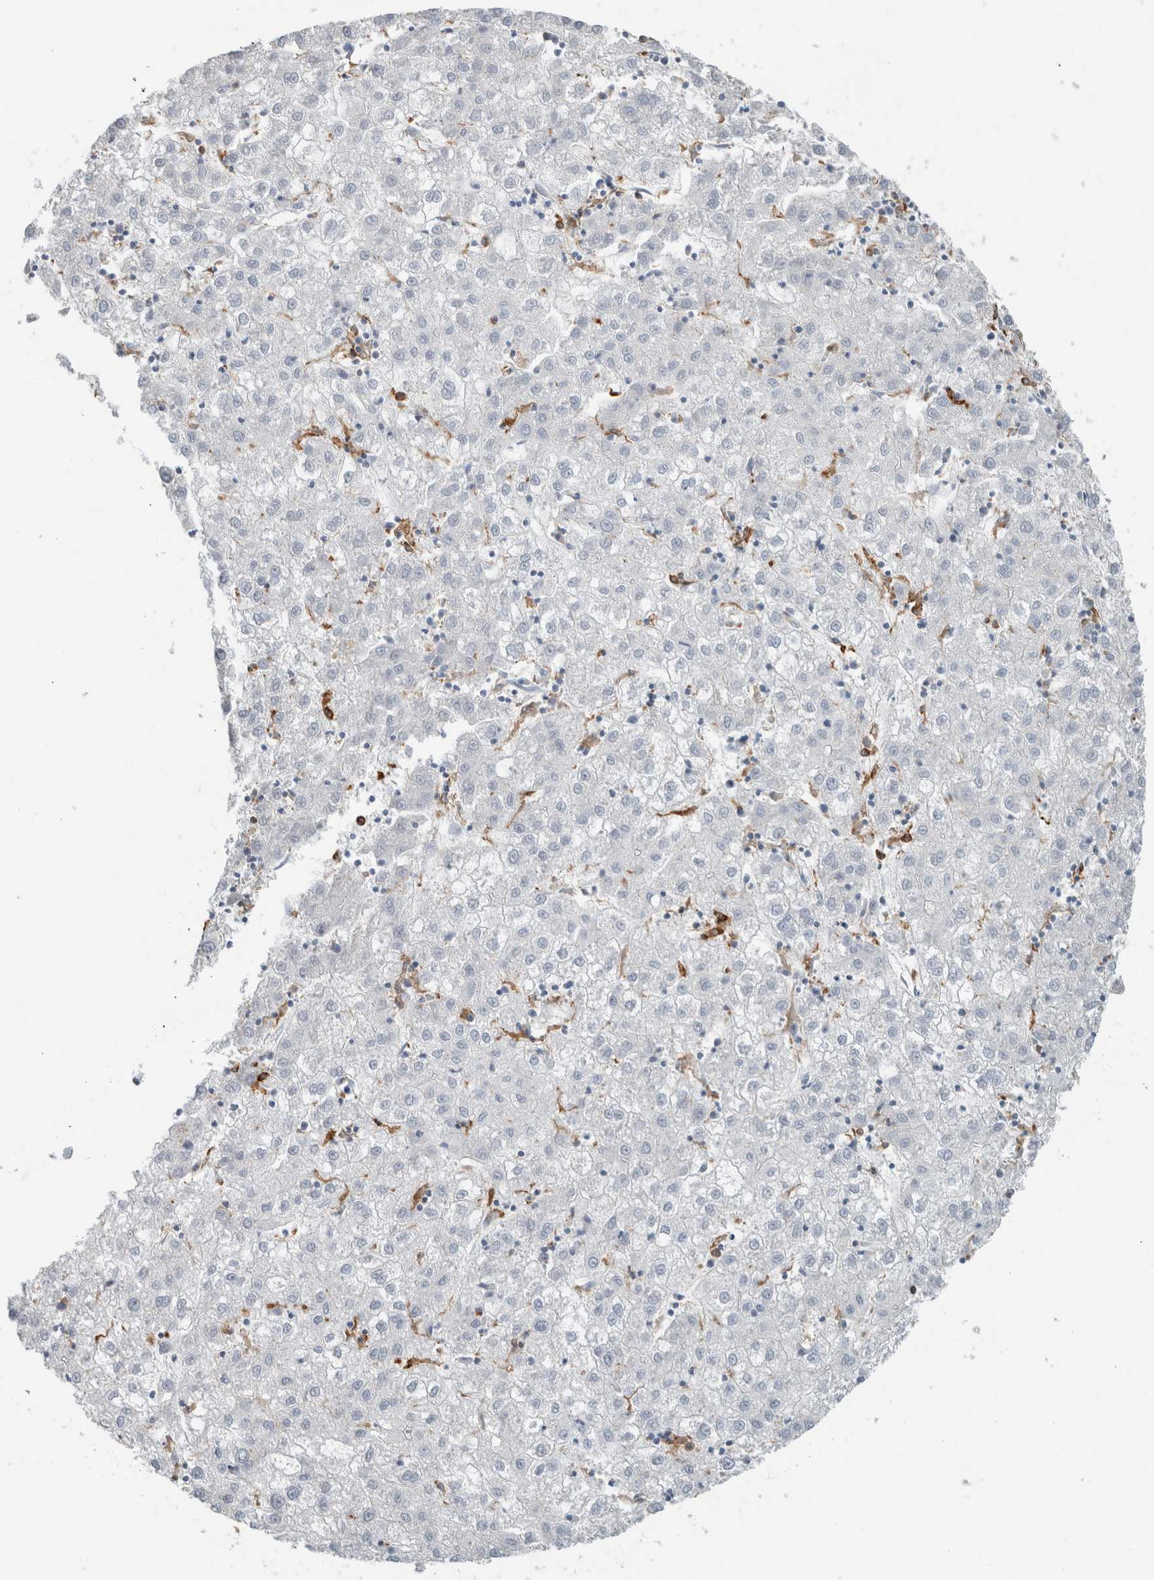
{"staining": {"intensity": "negative", "quantity": "none", "location": "none"}, "tissue": "liver cancer", "cell_type": "Tumor cells", "image_type": "cancer", "snomed": [{"axis": "morphology", "description": "Carcinoma, Hepatocellular, NOS"}, {"axis": "topography", "description": "Liver"}], "caption": "Tumor cells are negative for protein expression in human liver hepatocellular carcinoma.", "gene": "LY86", "patient": {"sex": "male", "age": 72}}